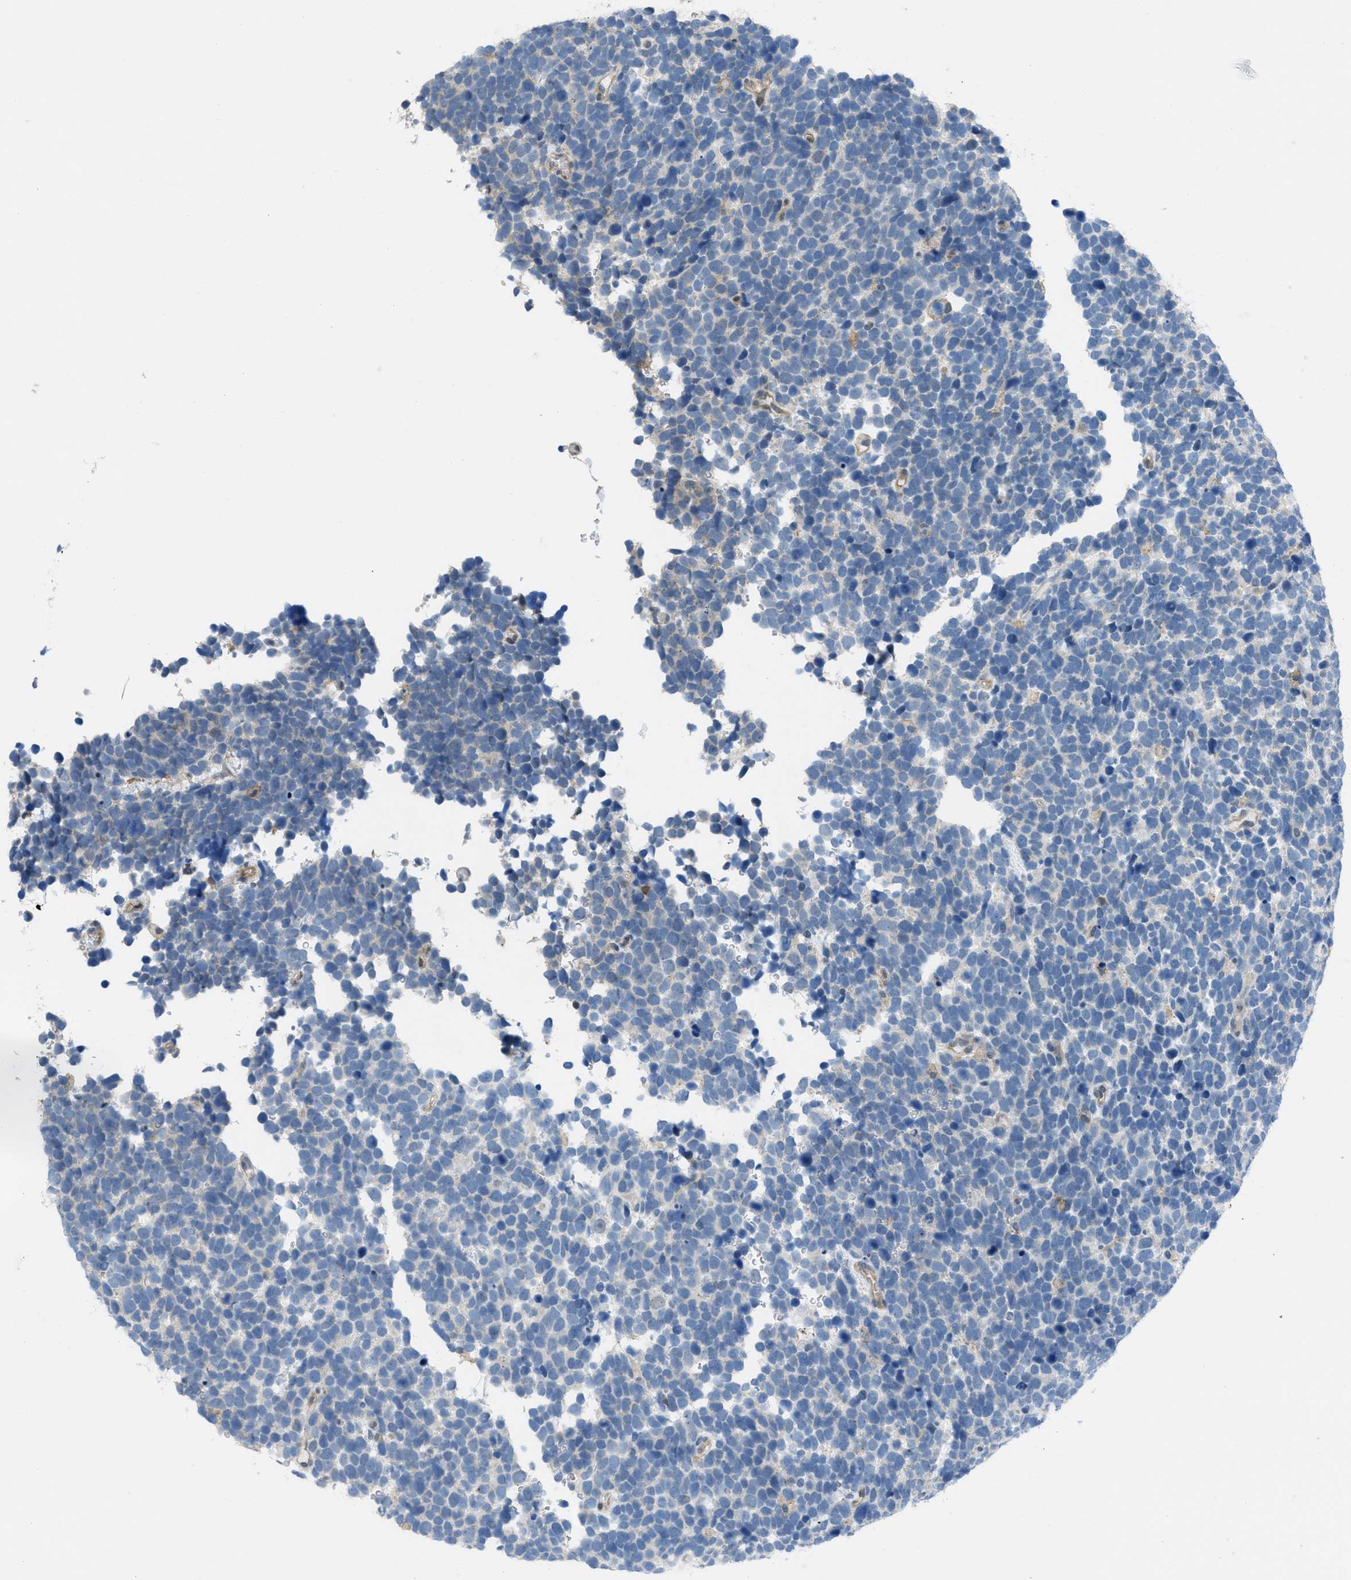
{"staining": {"intensity": "negative", "quantity": "none", "location": "none"}, "tissue": "urothelial cancer", "cell_type": "Tumor cells", "image_type": "cancer", "snomed": [{"axis": "morphology", "description": "Urothelial carcinoma, High grade"}, {"axis": "topography", "description": "Urinary bladder"}], "caption": "The micrograph demonstrates no significant positivity in tumor cells of urothelial carcinoma (high-grade). (DAB IHC with hematoxylin counter stain).", "gene": "PIP5K1C", "patient": {"sex": "female", "age": 82}}